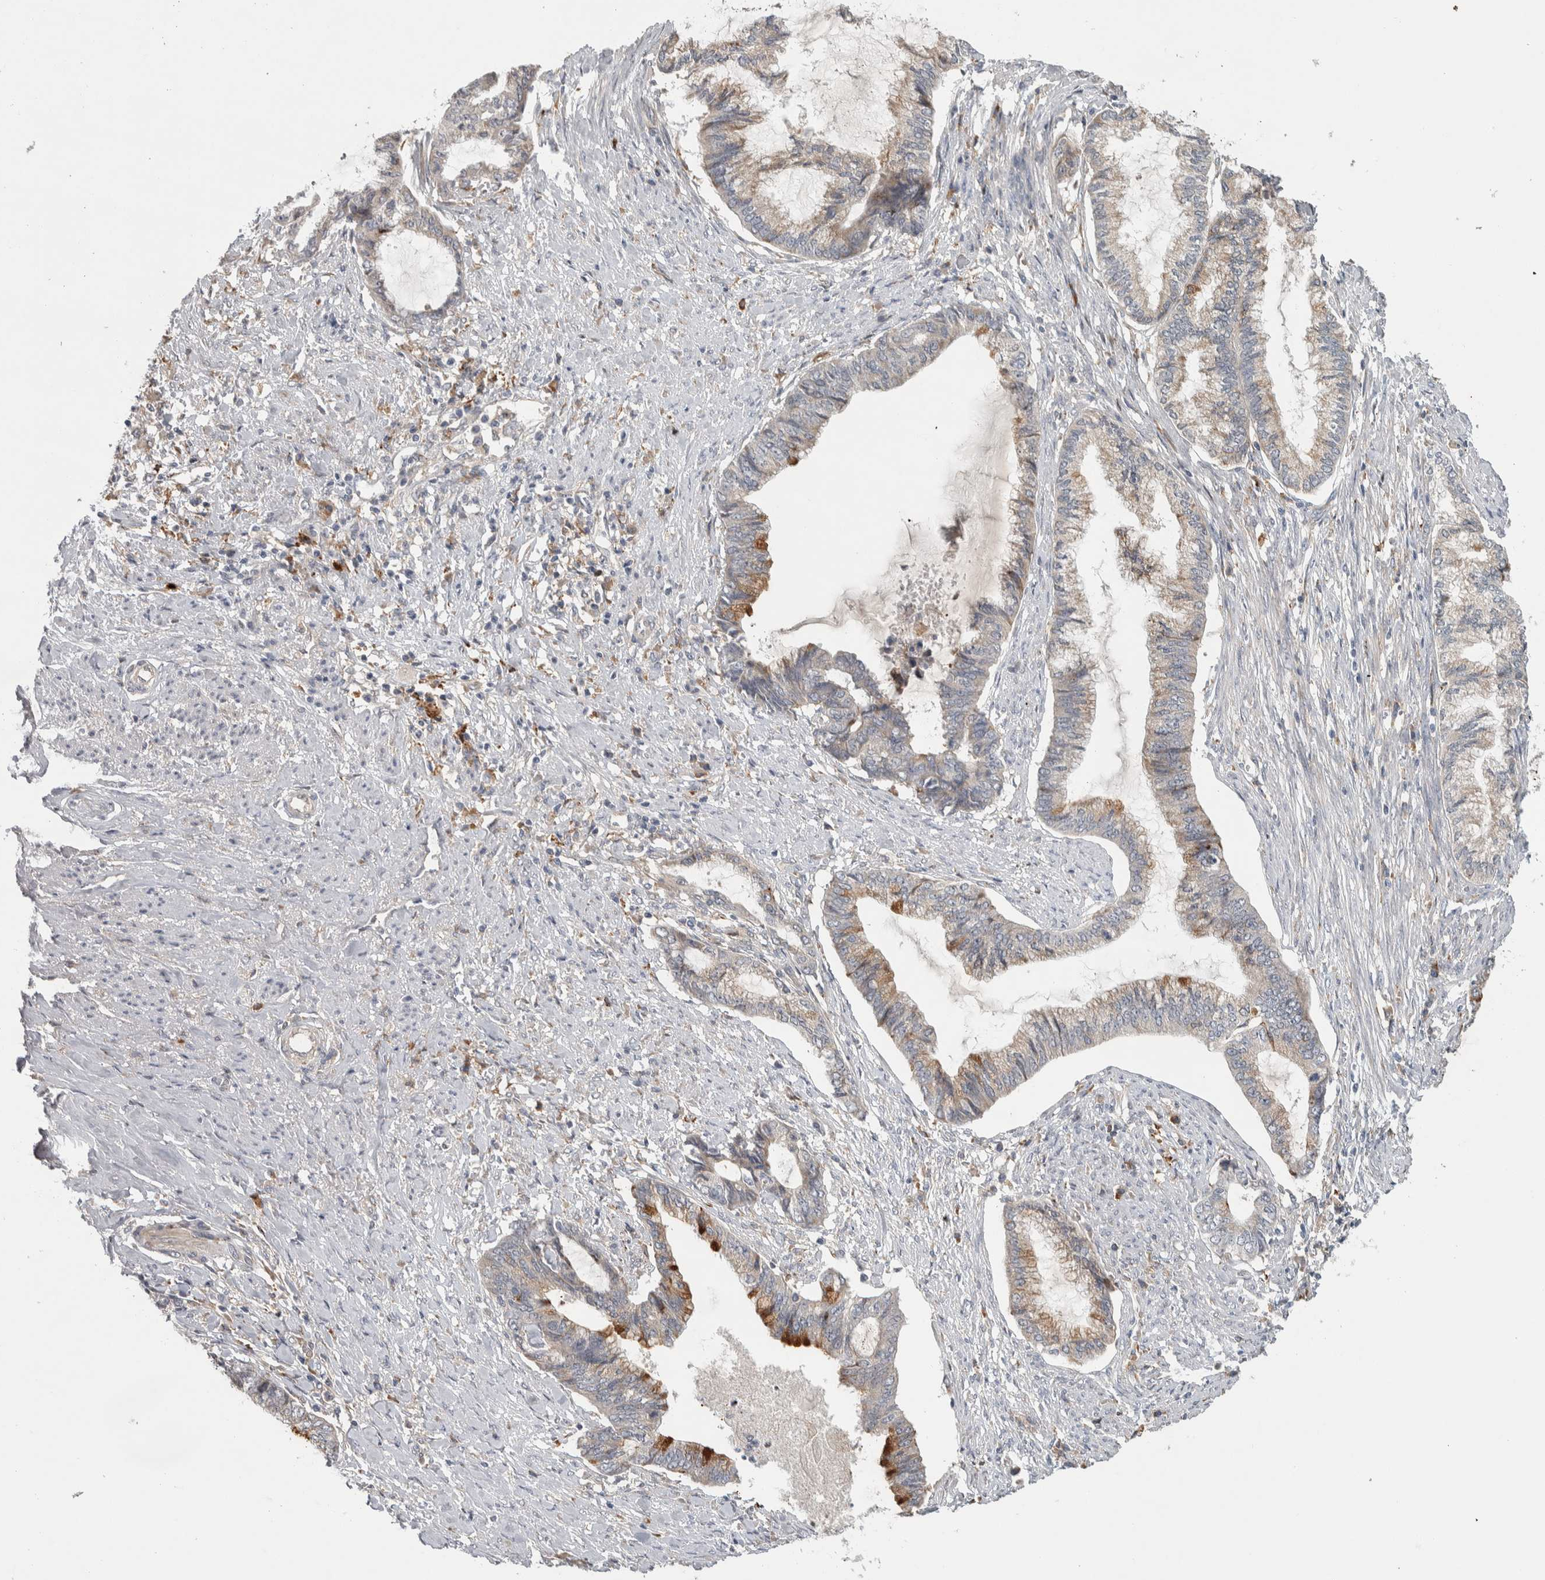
{"staining": {"intensity": "moderate", "quantity": "25%-75%", "location": "cytoplasmic/membranous"}, "tissue": "endometrial cancer", "cell_type": "Tumor cells", "image_type": "cancer", "snomed": [{"axis": "morphology", "description": "Adenocarcinoma, NOS"}, {"axis": "topography", "description": "Endometrium"}], "caption": "This photomicrograph demonstrates IHC staining of adenocarcinoma (endometrial), with medium moderate cytoplasmic/membranous positivity in approximately 25%-75% of tumor cells.", "gene": "ADPRM", "patient": {"sex": "female", "age": 86}}